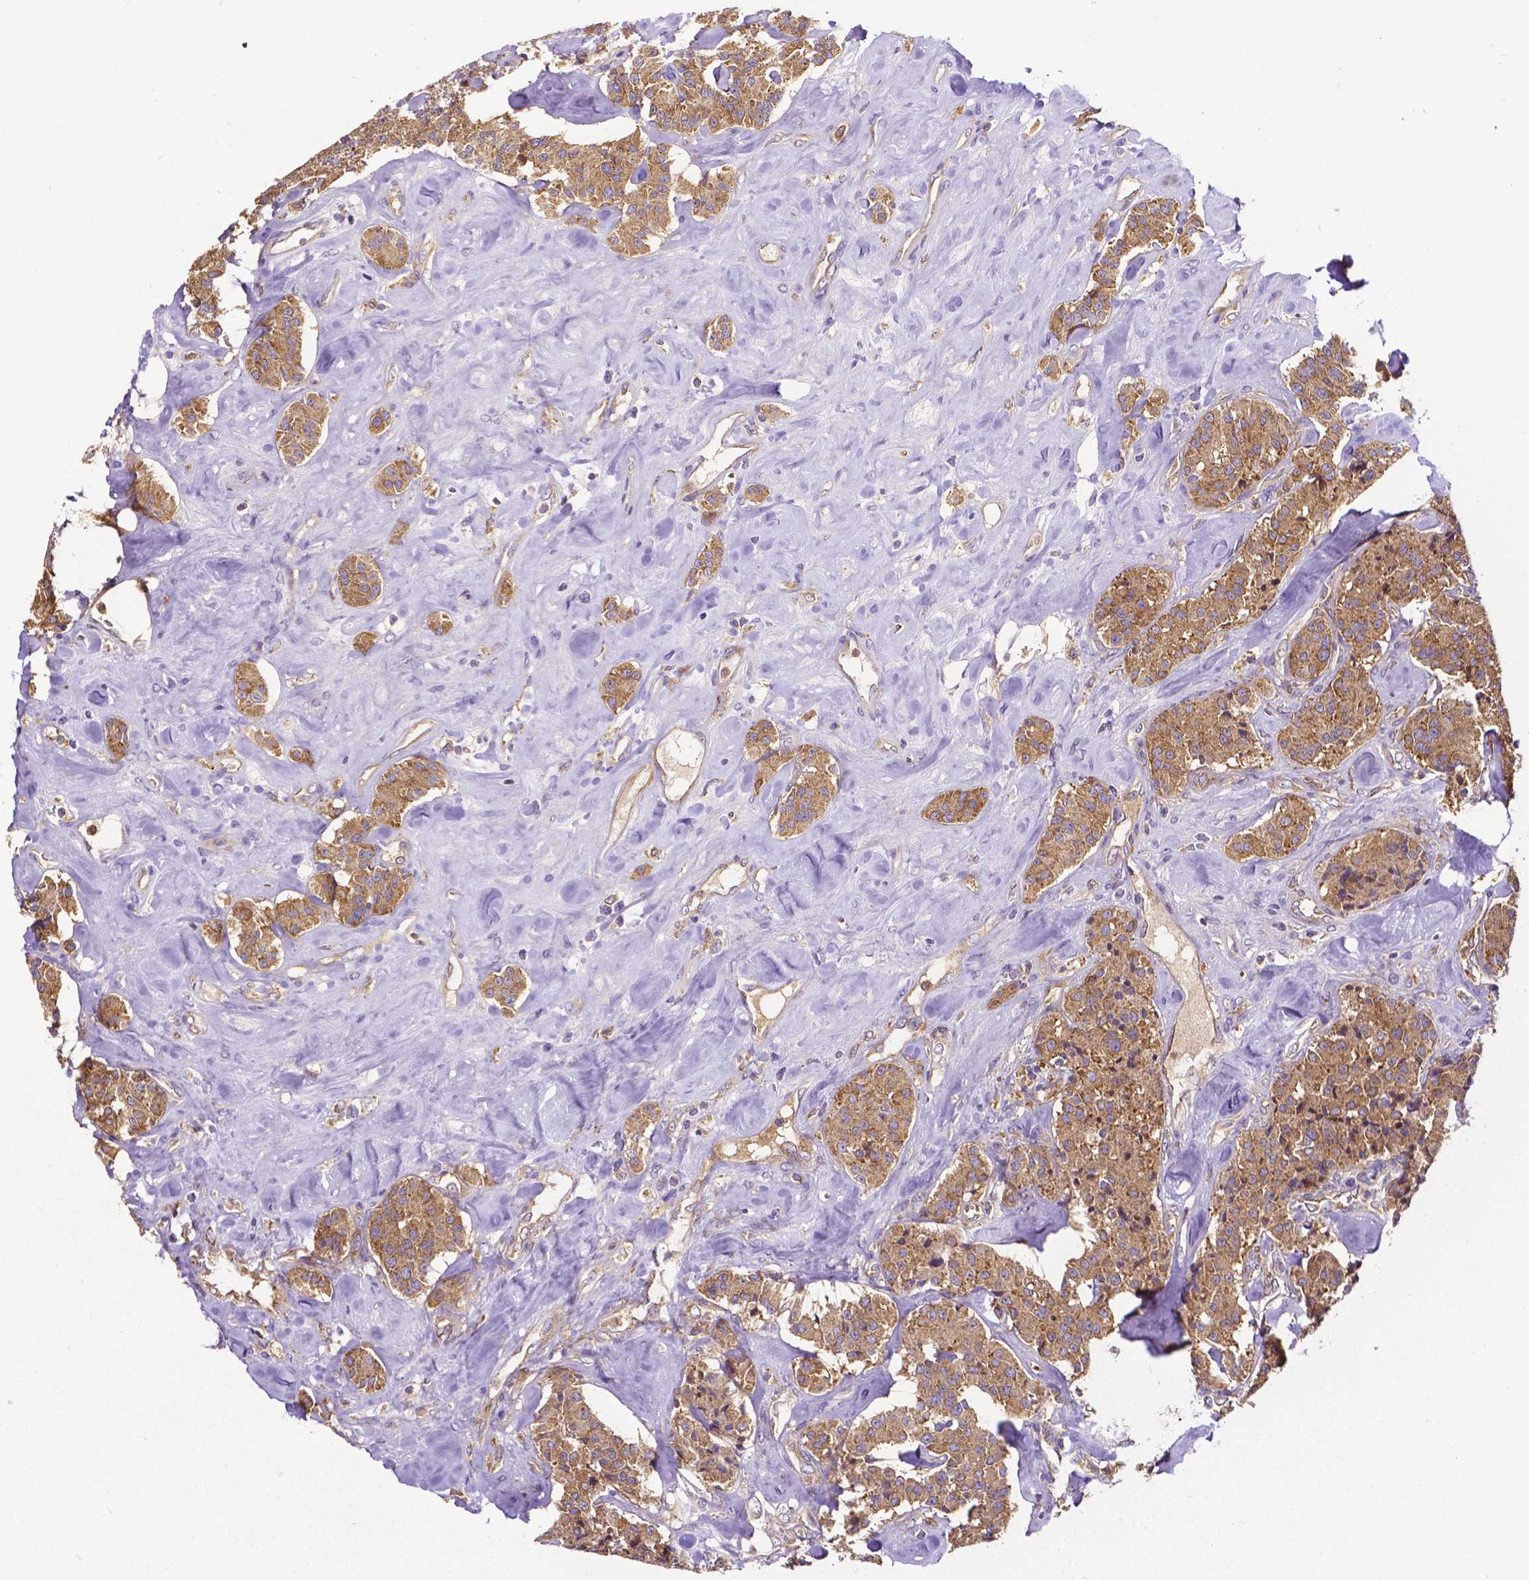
{"staining": {"intensity": "moderate", "quantity": ">75%", "location": "cytoplasmic/membranous"}, "tissue": "carcinoid", "cell_type": "Tumor cells", "image_type": "cancer", "snomed": [{"axis": "morphology", "description": "Carcinoid, malignant, NOS"}, {"axis": "topography", "description": "Pancreas"}], "caption": "A high-resolution histopathology image shows immunohistochemistry (IHC) staining of carcinoid (malignant), which shows moderate cytoplasmic/membranous expression in about >75% of tumor cells.", "gene": "DICER1", "patient": {"sex": "male", "age": 41}}